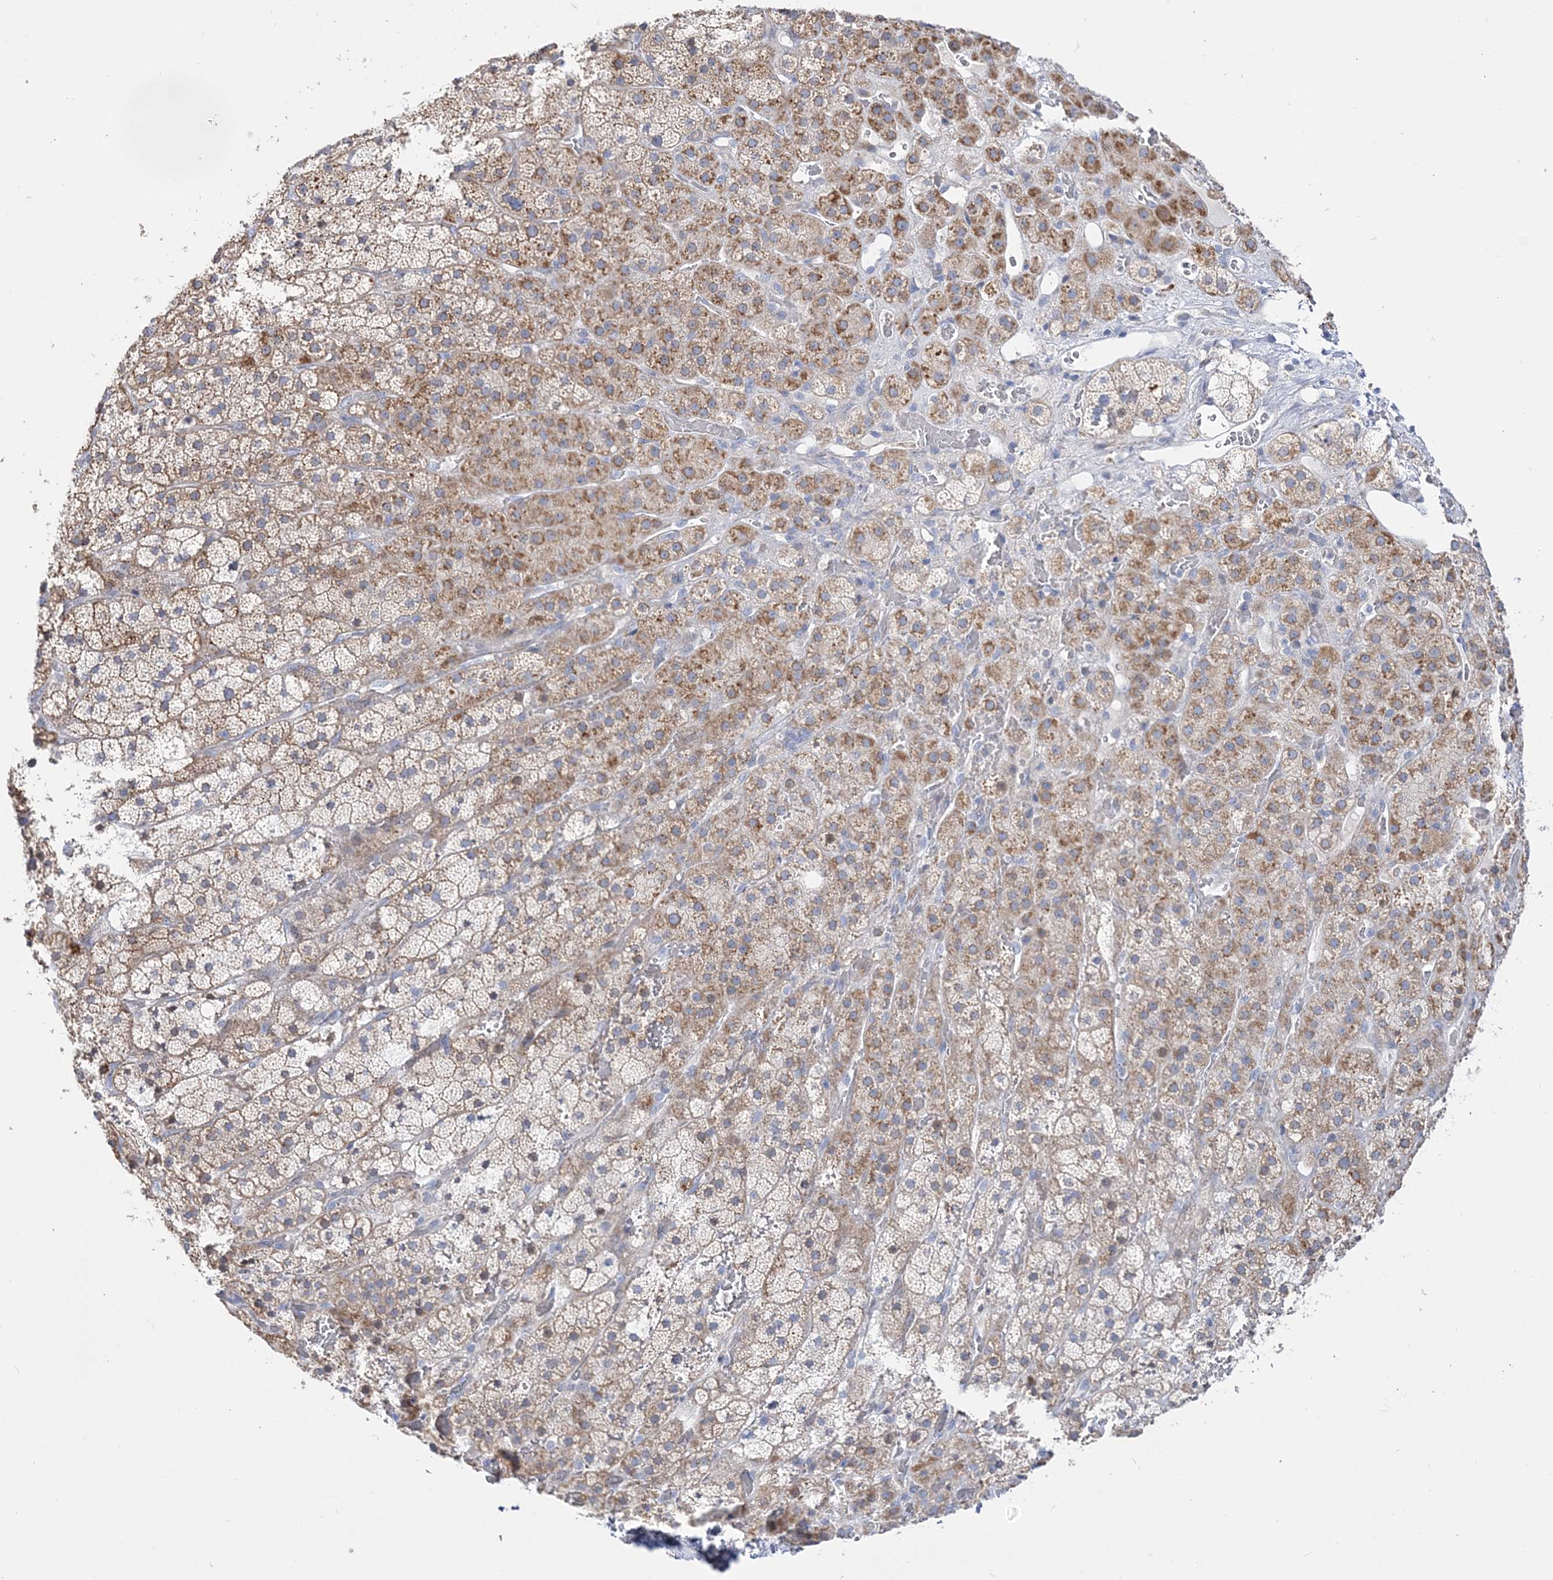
{"staining": {"intensity": "moderate", "quantity": "25%-75%", "location": "cytoplasmic/membranous"}, "tissue": "adrenal gland", "cell_type": "Glandular cells", "image_type": "normal", "snomed": [{"axis": "morphology", "description": "Normal tissue, NOS"}, {"axis": "topography", "description": "Adrenal gland"}], "caption": "Adrenal gland stained with DAB immunohistochemistry shows medium levels of moderate cytoplasmic/membranous expression in about 25%-75% of glandular cells.", "gene": "ANO1", "patient": {"sex": "male", "age": 57}}